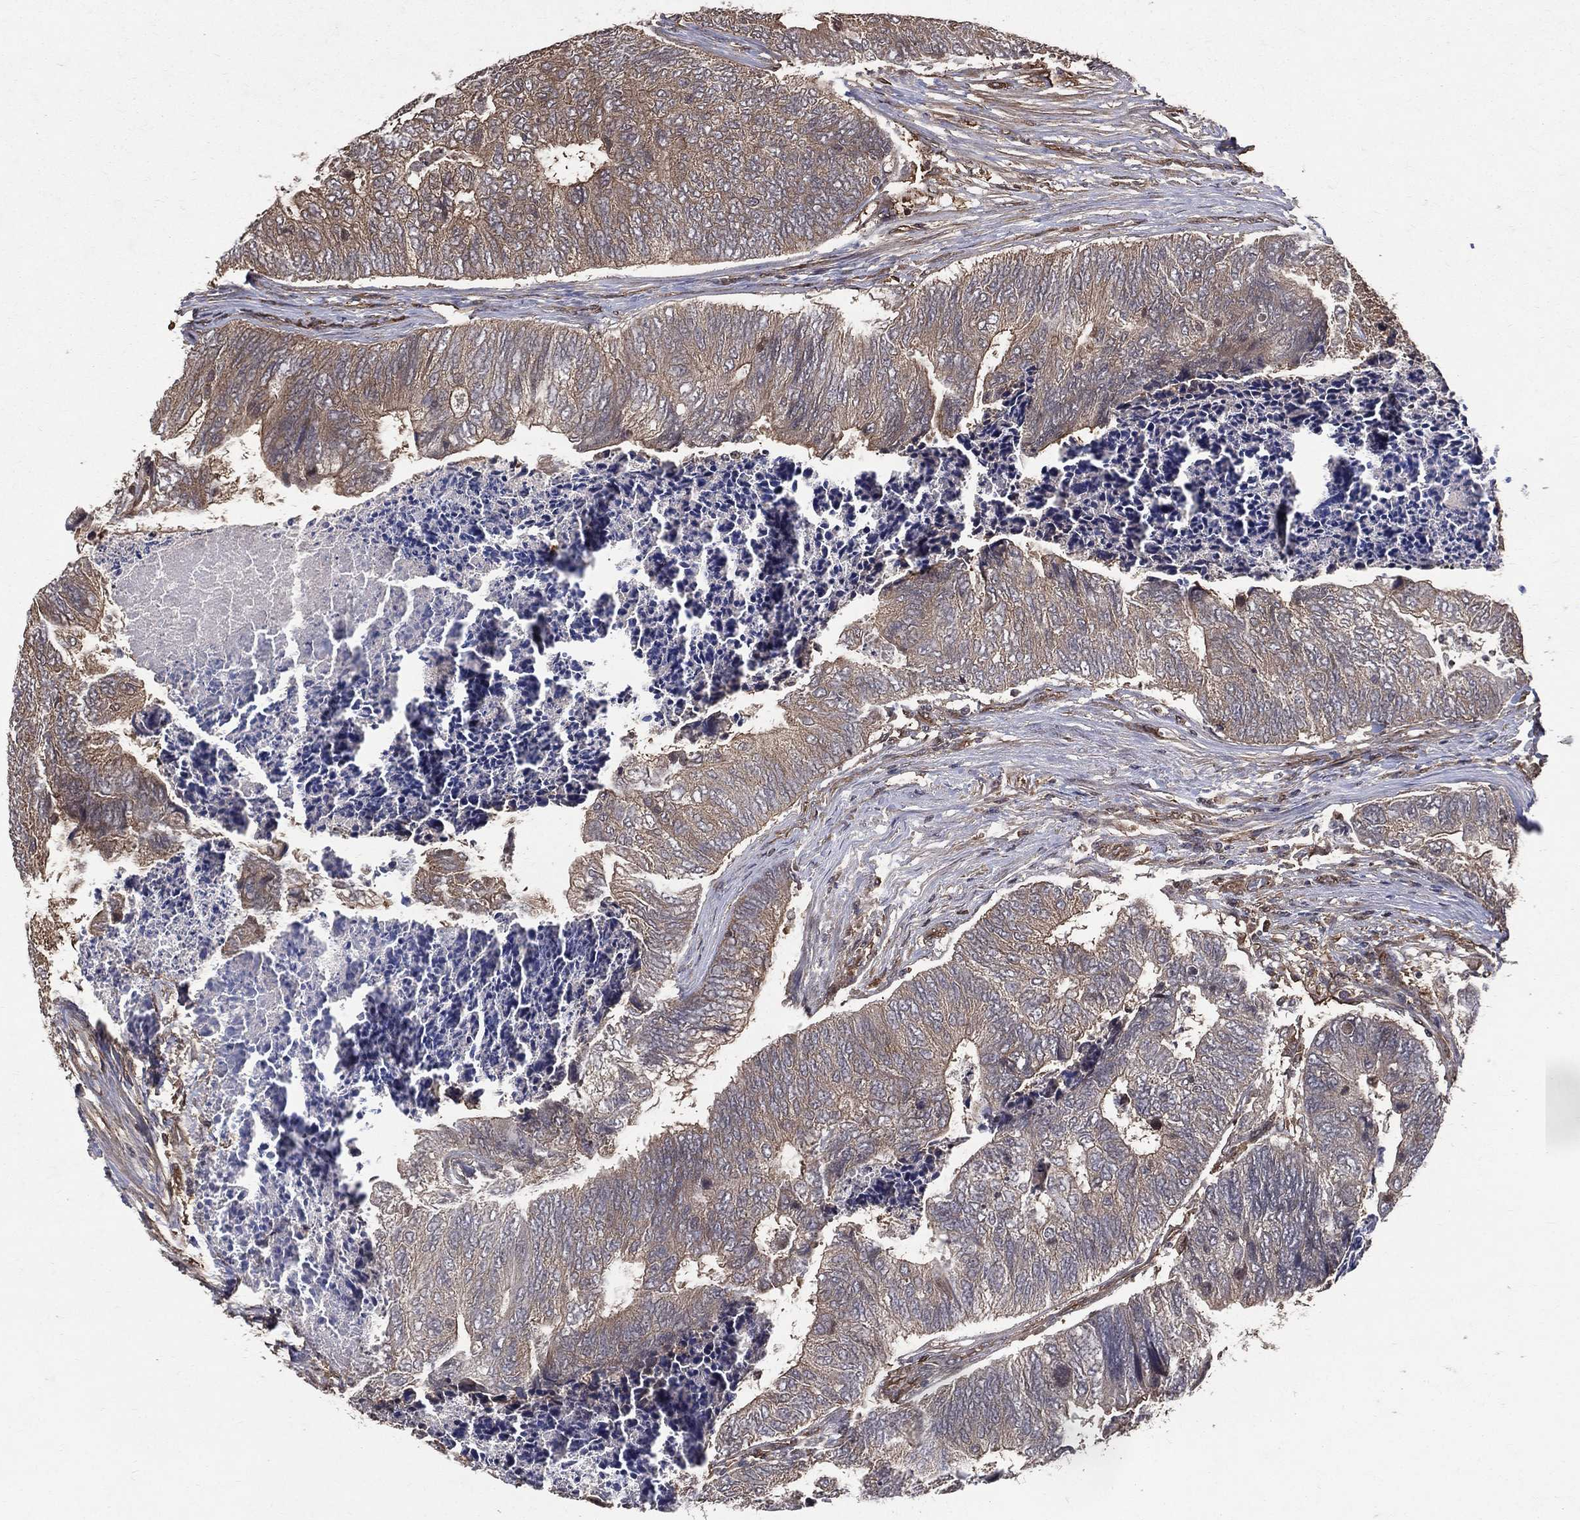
{"staining": {"intensity": "weak", "quantity": "25%-75%", "location": "cytoplasmic/membranous"}, "tissue": "colorectal cancer", "cell_type": "Tumor cells", "image_type": "cancer", "snomed": [{"axis": "morphology", "description": "Adenocarcinoma, NOS"}, {"axis": "topography", "description": "Colon"}], "caption": "Immunohistochemical staining of colorectal cancer (adenocarcinoma) demonstrates low levels of weak cytoplasmic/membranous expression in about 25%-75% of tumor cells.", "gene": "DPYSL2", "patient": {"sex": "female", "age": 67}}